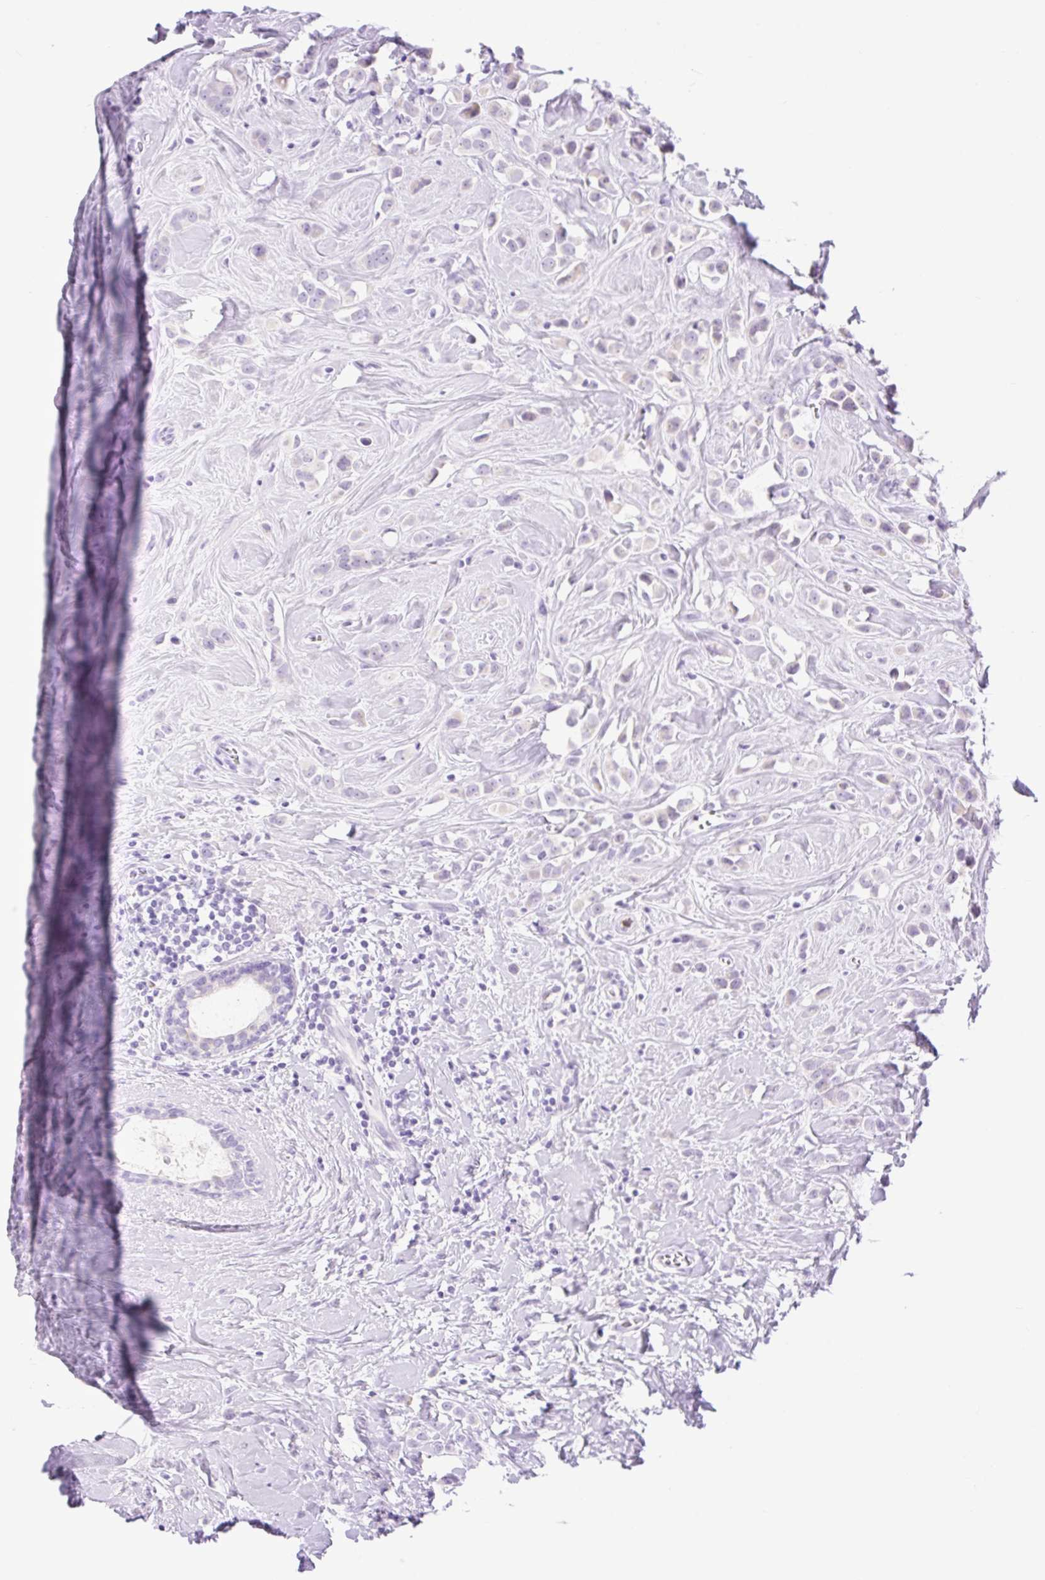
{"staining": {"intensity": "negative", "quantity": "none", "location": "none"}, "tissue": "breast cancer", "cell_type": "Tumor cells", "image_type": "cancer", "snomed": [{"axis": "morphology", "description": "Duct carcinoma"}, {"axis": "topography", "description": "Breast"}], "caption": "Immunohistochemistry (IHC) micrograph of invasive ductal carcinoma (breast) stained for a protein (brown), which exhibits no expression in tumor cells.", "gene": "SLC25A40", "patient": {"sex": "female", "age": 80}}